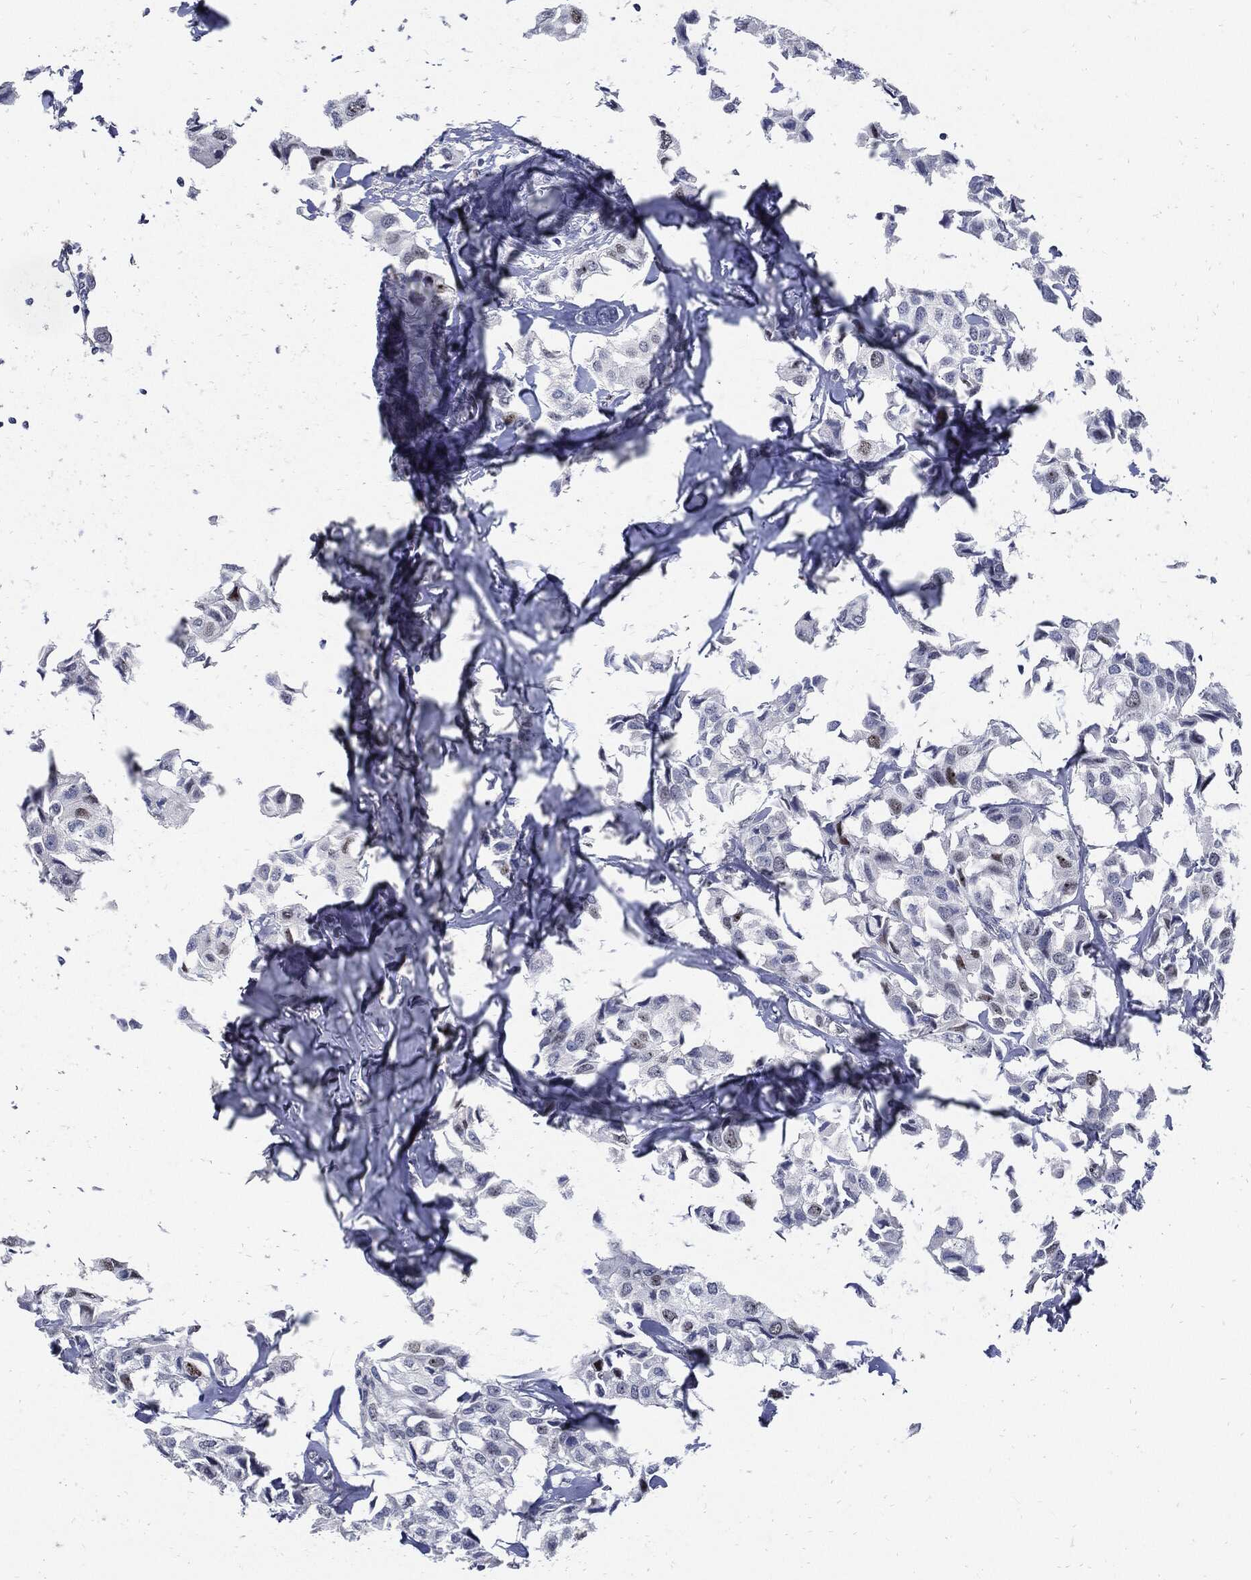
{"staining": {"intensity": "weak", "quantity": "<25%", "location": "nuclear"}, "tissue": "breast cancer", "cell_type": "Tumor cells", "image_type": "cancer", "snomed": [{"axis": "morphology", "description": "Duct carcinoma"}, {"axis": "topography", "description": "Breast"}], "caption": "A histopathology image of human breast cancer (intraductal carcinoma) is negative for staining in tumor cells. (IHC, brightfield microscopy, high magnification).", "gene": "NBN", "patient": {"sex": "female", "age": 80}}